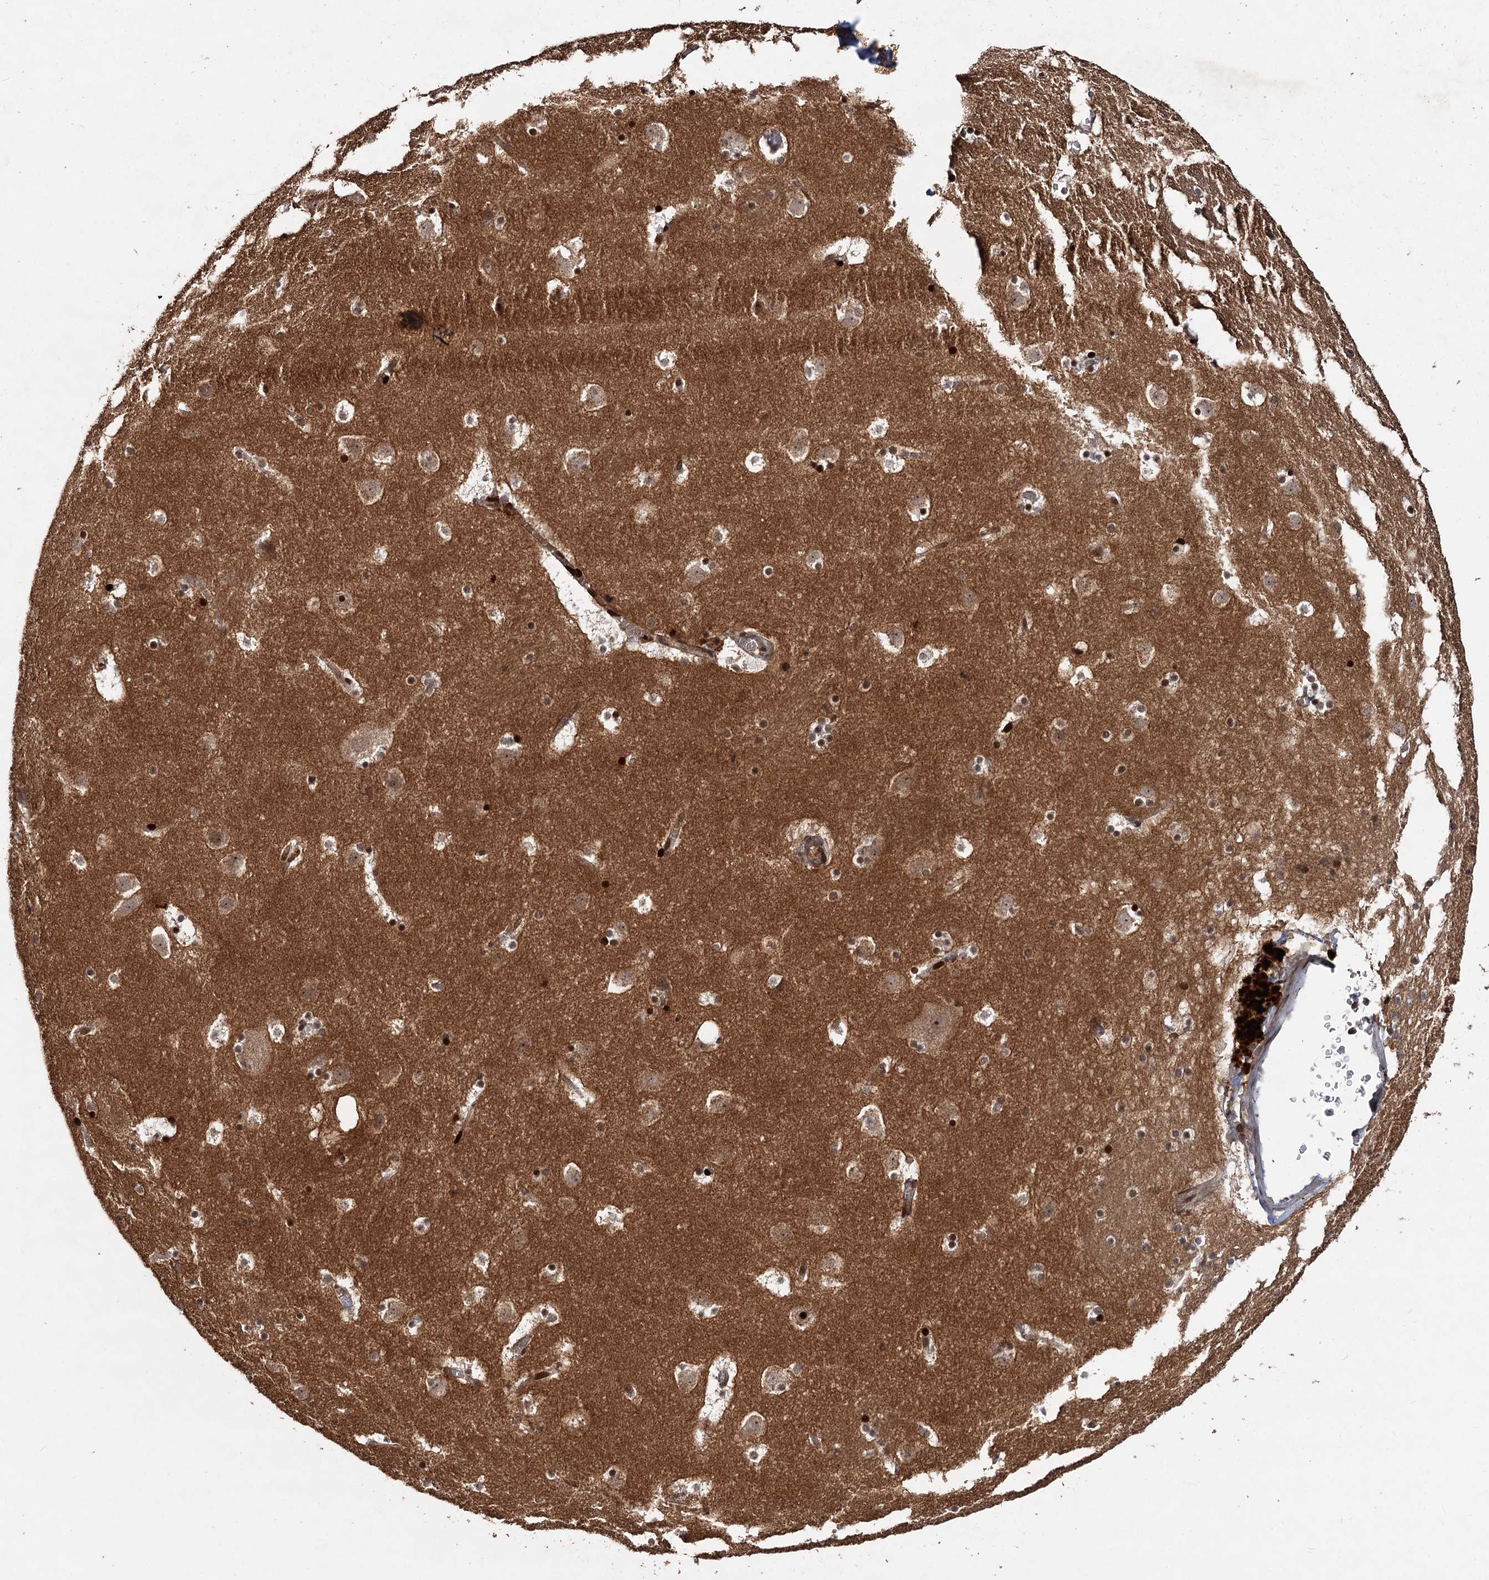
{"staining": {"intensity": "moderate", "quantity": "25%-75%", "location": "cytoplasmic/membranous,nuclear"}, "tissue": "caudate", "cell_type": "Glial cells", "image_type": "normal", "snomed": [{"axis": "morphology", "description": "Normal tissue, NOS"}, {"axis": "topography", "description": "Lateral ventricle wall"}], "caption": "Protein staining displays moderate cytoplasmic/membranous,nuclear expression in about 25%-75% of glial cells in benign caudate.", "gene": "MBD6", "patient": {"sex": "male", "age": 45}}